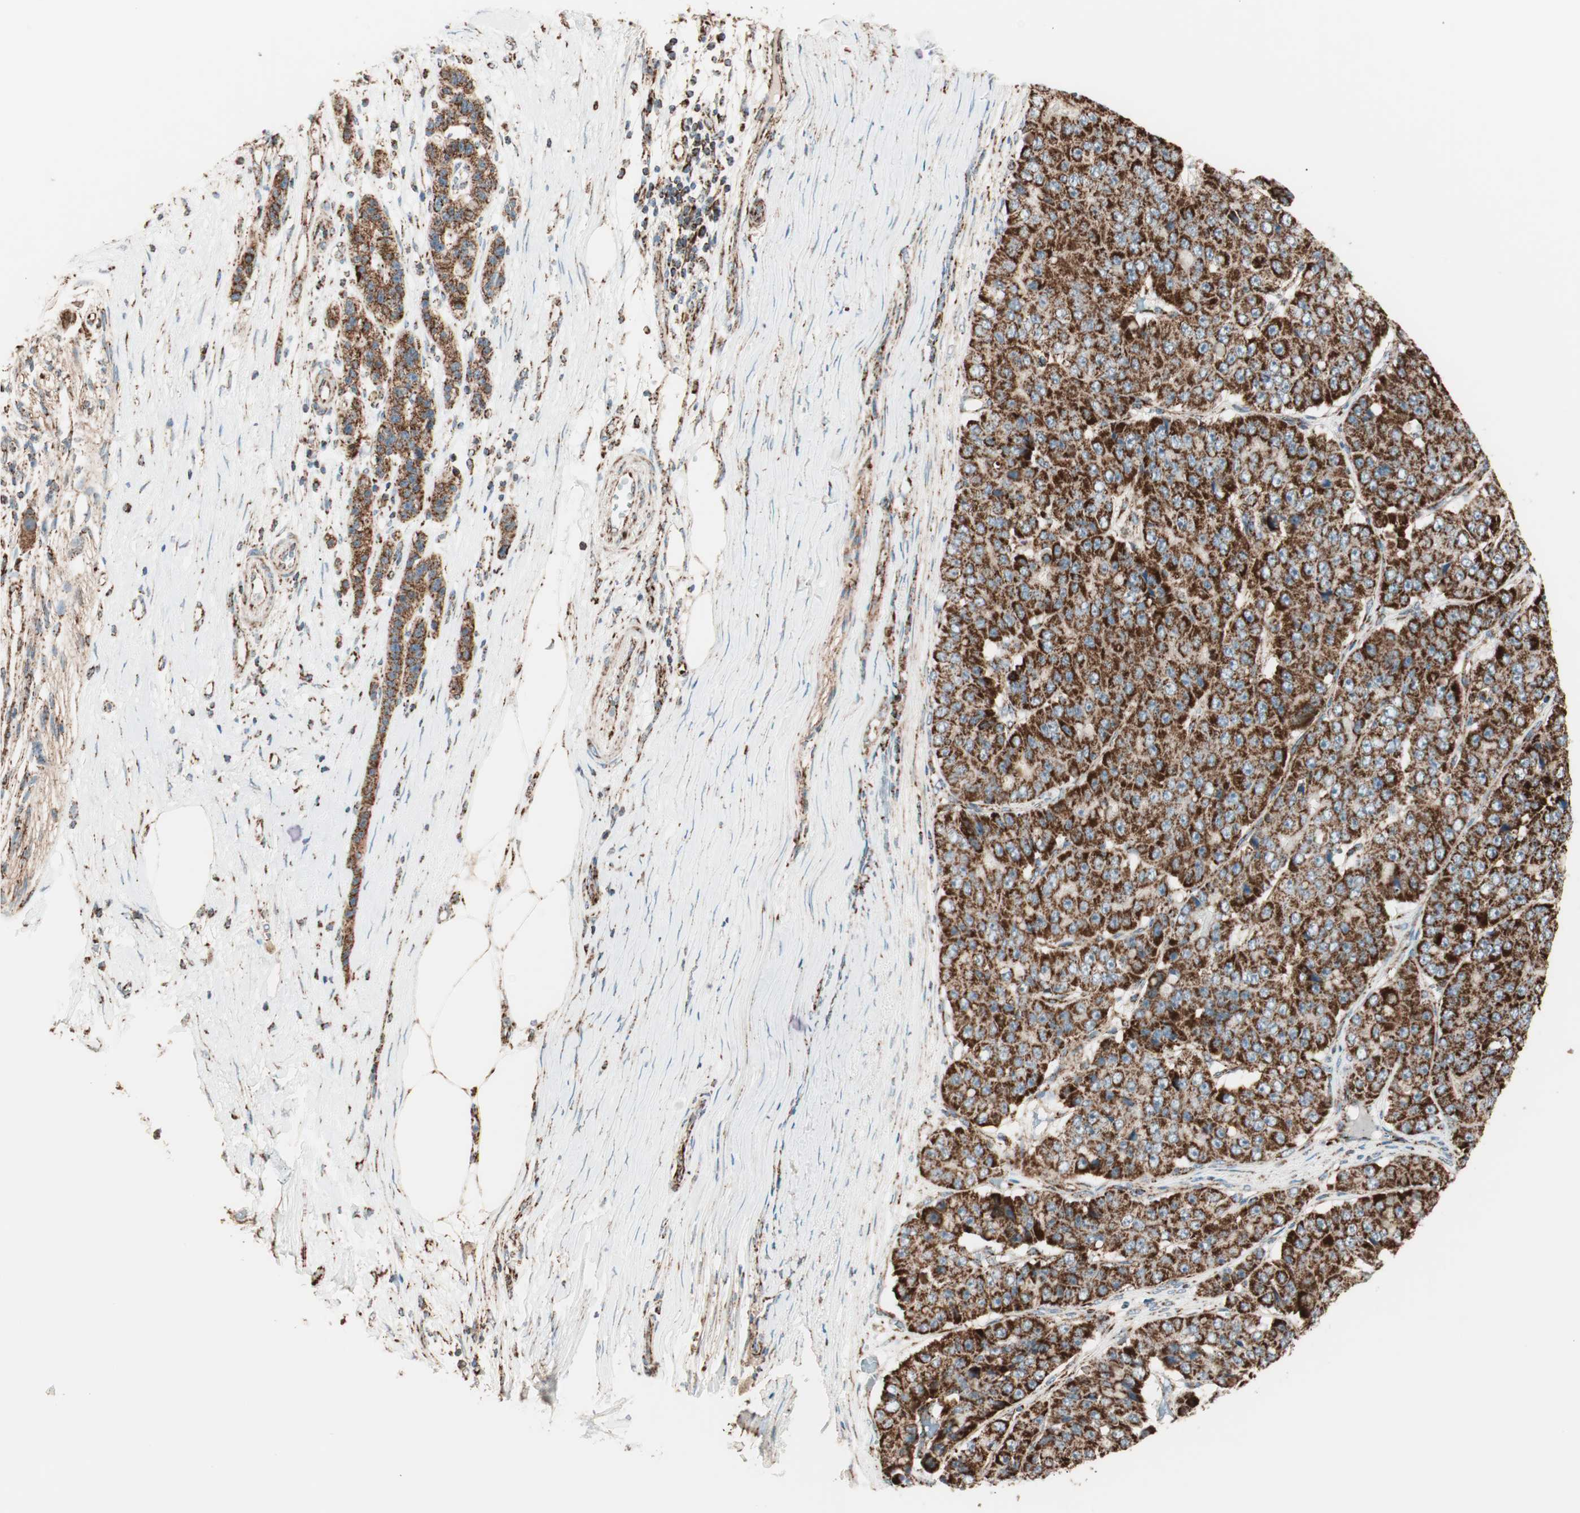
{"staining": {"intensity": "strong", "quantity": ">75%", "location": "cytoplasmic/membranous"}, "tissue": "pancreatic cancer", "cell_type": "Tumor cells", "image_type": "cancer", "snomed": [{"axis": "morphology", "description": "Adenocarcinoma, NOS"}, {"axis": "topography", "description": "Pancreas"}], "caption": "A histopathology image showing strong cytoplasmic/membranous staining in about >75% of tumor cells in pancreatic adenocarcinoma, as visualized by brown immunohistochemical staining.", "gene": "TOMM22", "patient": {"sex": "male", "age": 50}}